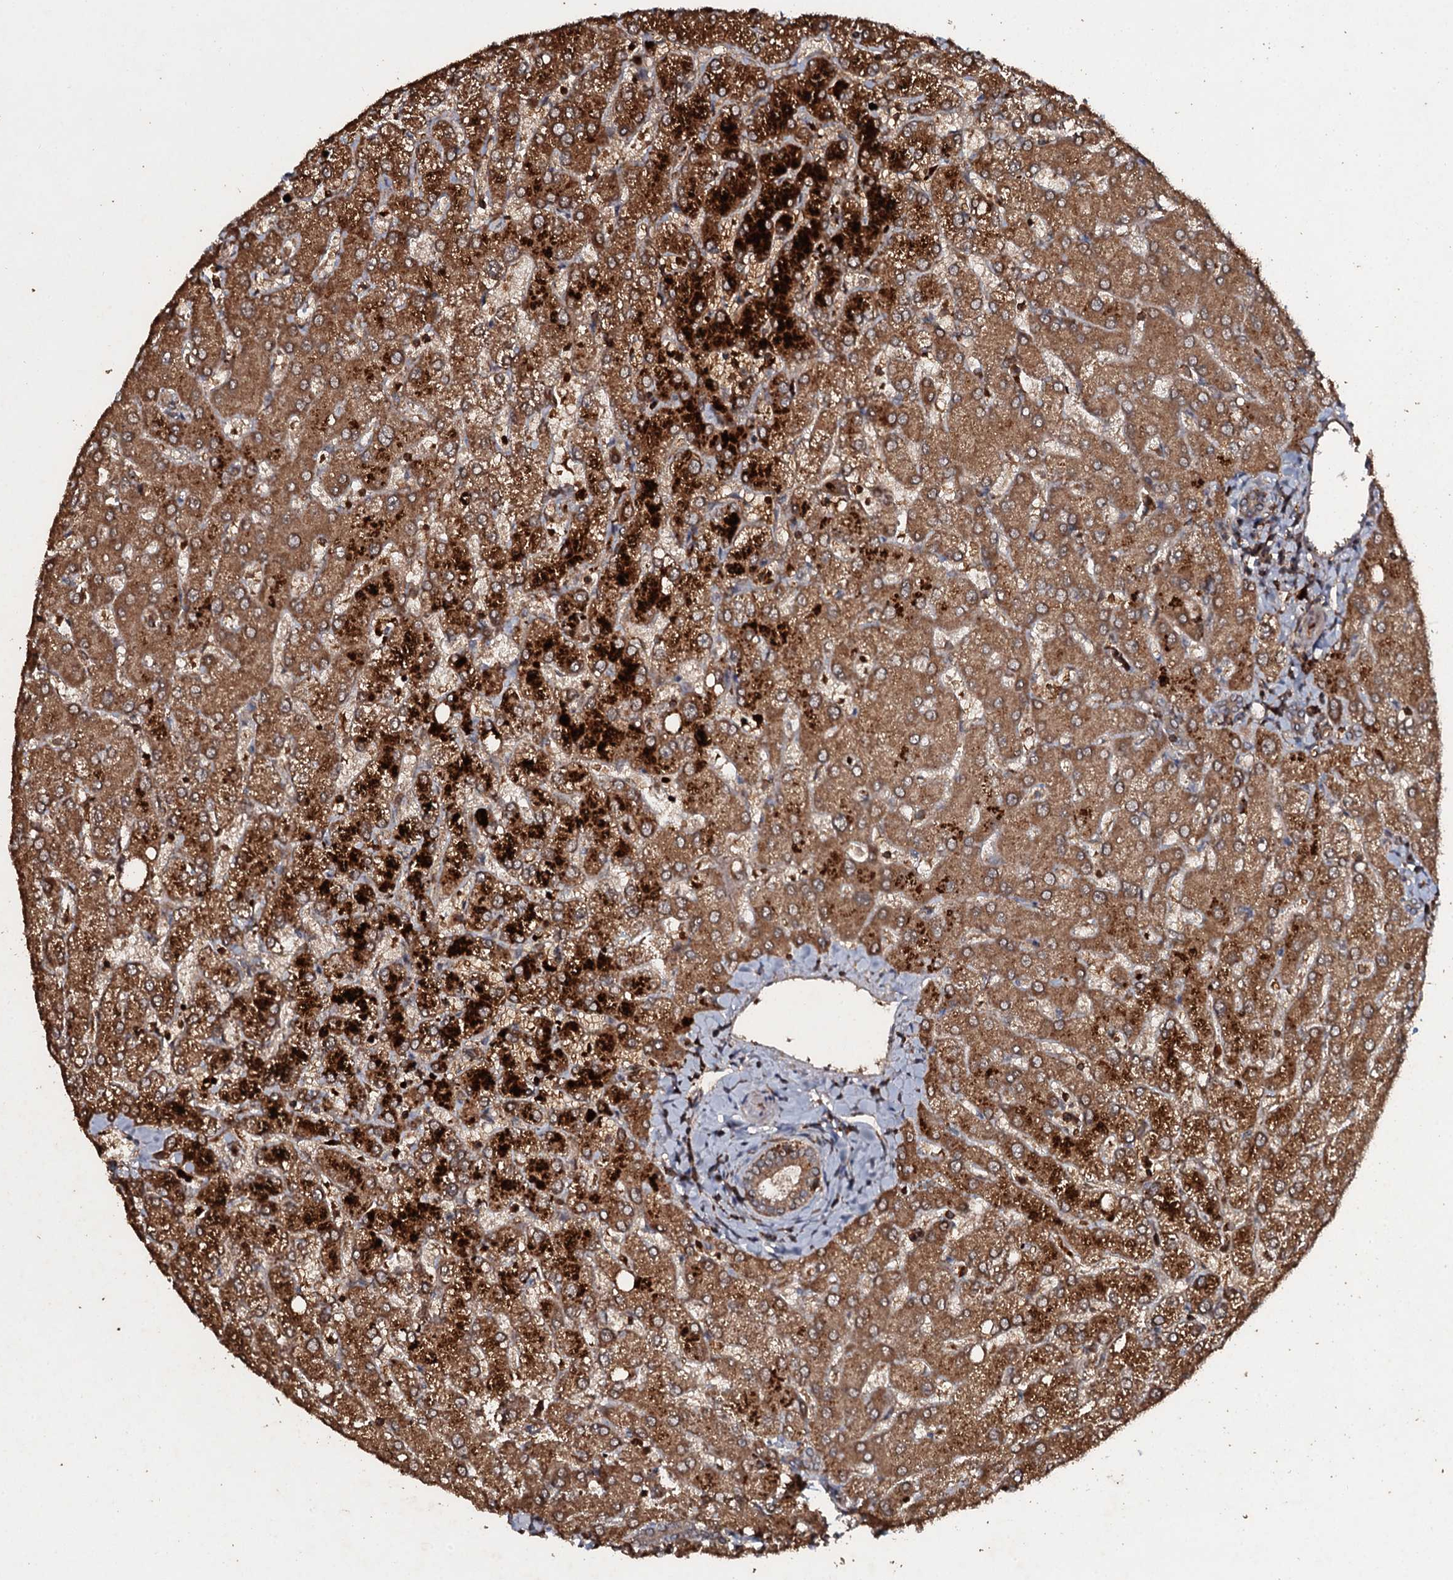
{"staining": {"intensity": "moderate", "quantity": ">75%", "location": "cytoplasmic/membranous"}, "tissue": "liver", "cell_type": "Cholangiocytes", "image_type": "normal", "snomed": [{"axis": "morphology", "description": "Normal tissue, NOS"}, {"axis": "topography", "description": "Liver"}], "caption": "Immunohistochemical staining of unremarkable liver demonstrates moderate cytoplasmic/membranous protein staining in about >75% of cholangiocytes. (Stains: DAB (3,3'-diaminobenzidine) in brown, nuclei in blue, Microscopy: brightfield microscopy at high magnification).", "gene": "ADGRG3", "patient": {"sex": "female", "age": 54}}